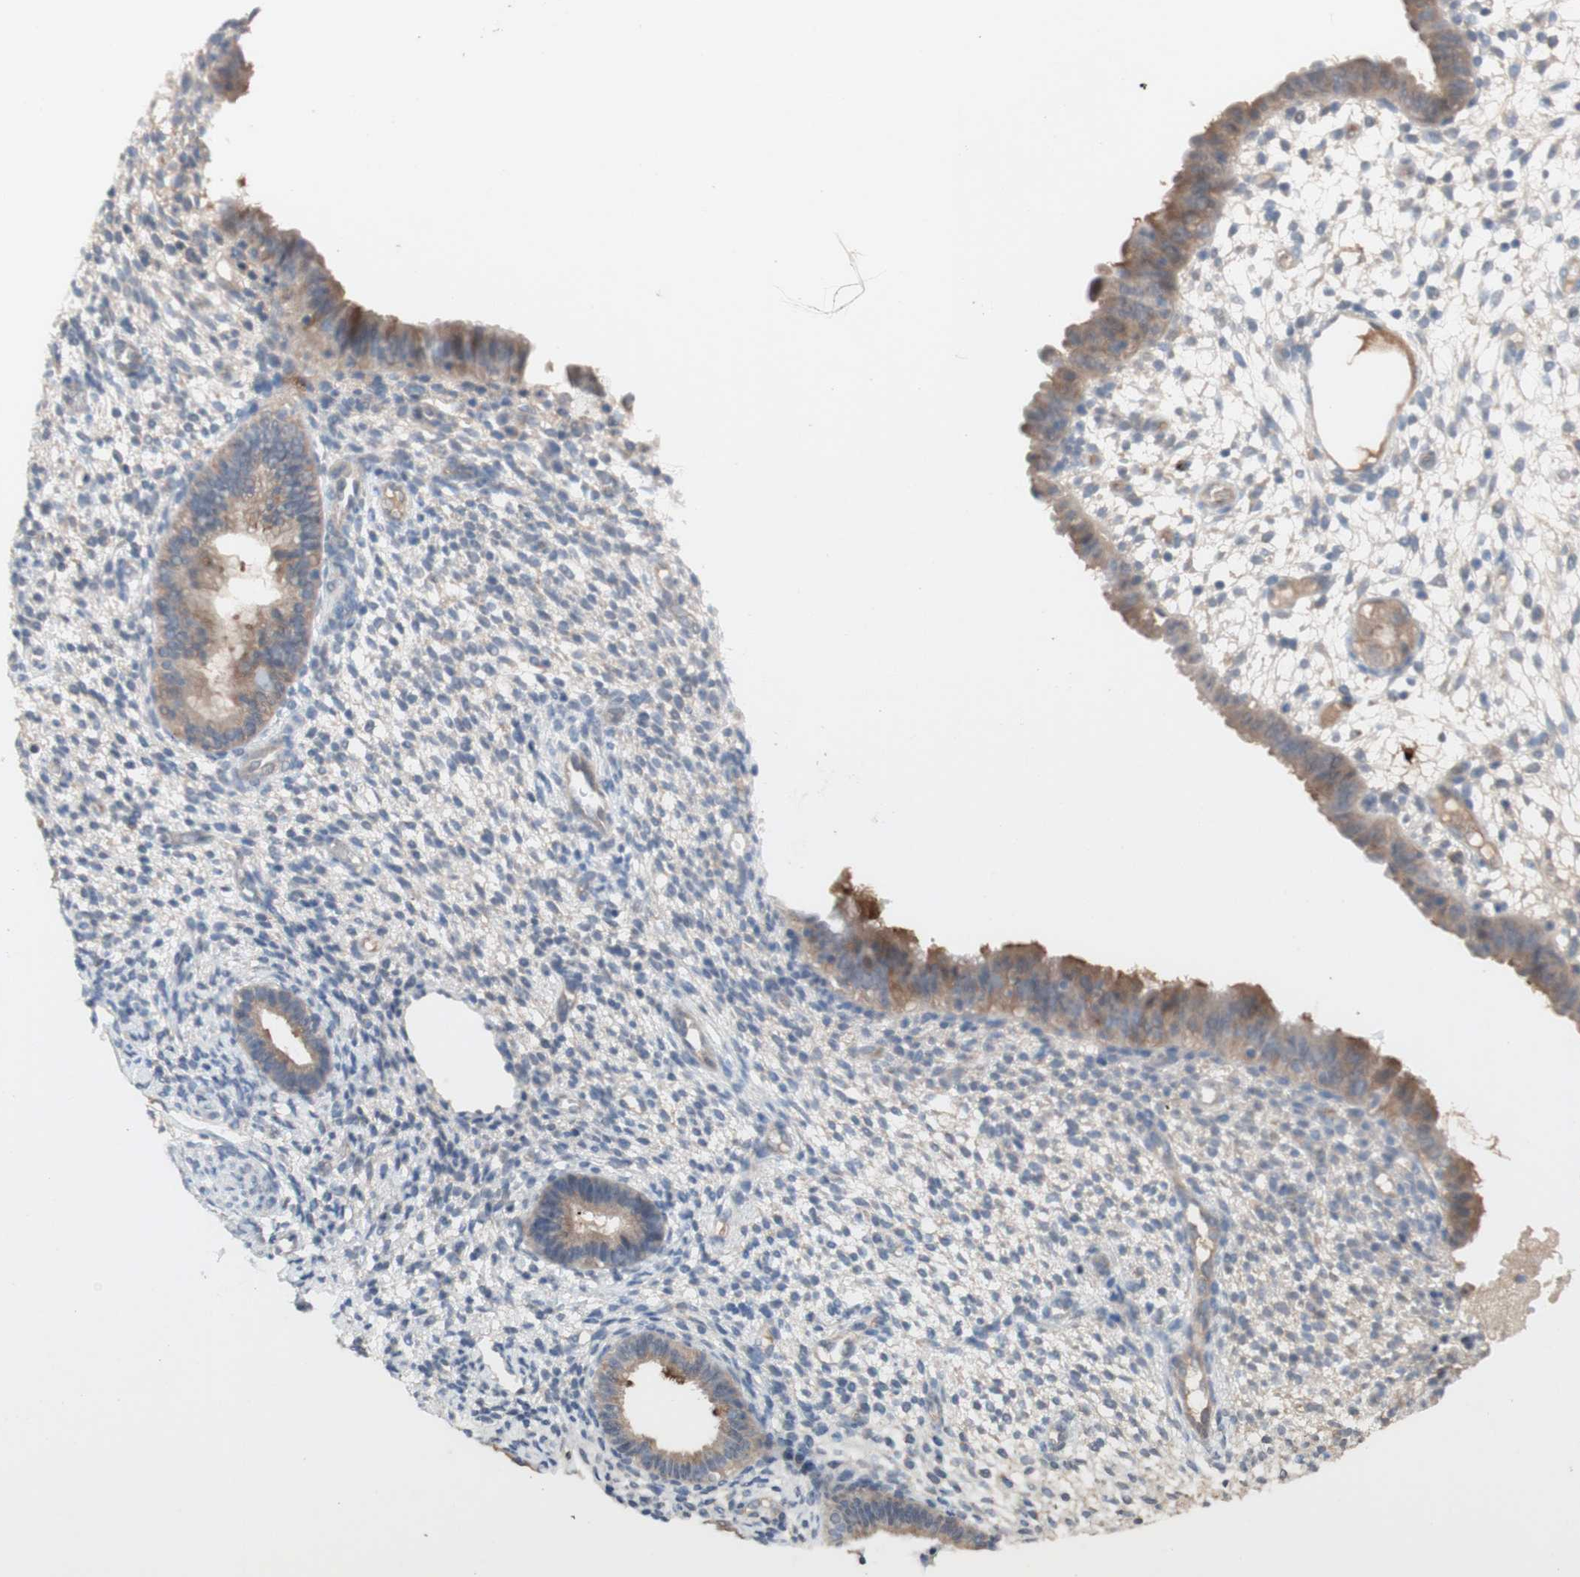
{"staining": {"intensity": "weak", "quantity": "25%-75%", "location": "cytoplasmic/membranous"}, "tissue": "endometrium", "cell_type": "Cells in endometrial stroma", "image_type": "normal", "snomed": [{"axis": "morphology", "description": "Normal tissue, NOS"}, {"axis": "topography", "description": "Endometrium"}], "caption": "Immunohistochemistry (DAB) staining of unremarkable human endometrium shows weak cytoplasmic/membranous protein positivity in about 25%-75% of cells in endometrial stroma. The staining was performed using DAB to visualize the protein expression in brown, while the nuclei were stained in blue with hematoxylin (Magnification: 20x).", "gene": "PEX2", "patient": {"sex": "female", "age": 61}}